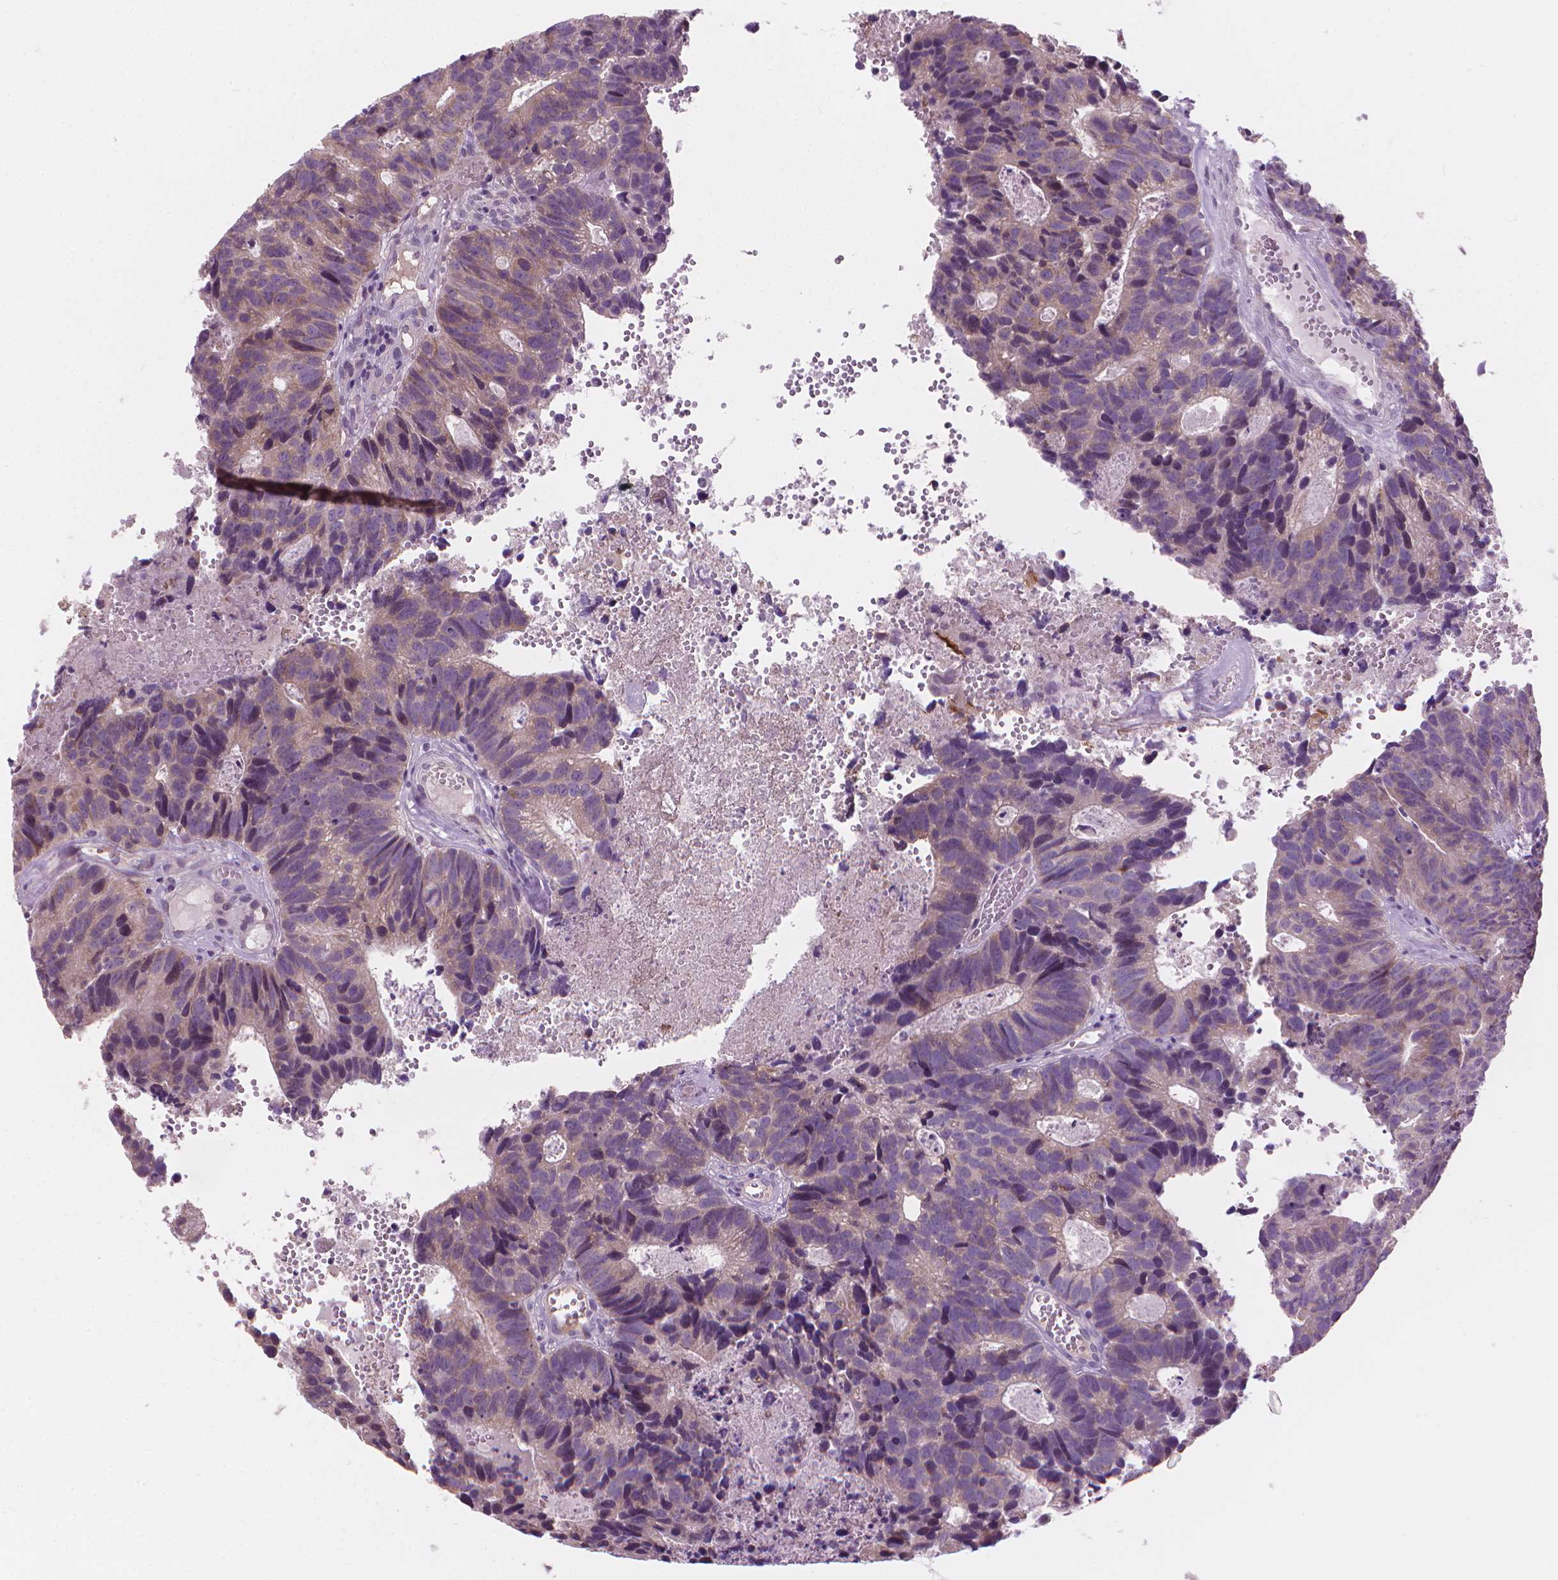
{"staining": {"intensity": "moderate", "quantity": "25%-75%", "location": "cytoplasmic/membranous"}, "tissue": "head and neck cancer", "cell_type": "Tumor cells", "image_type": "cancer", "snomed": [{"axis": "morphology", "description": "Adenocarcinoma, NOS"}, {"axis": "topography", "description": "Head-Neck"}], "caption": "A high-resolution photomicrograph shows immunohistochemistry (IHC) staining of head and neck adenocarcinoma, which reveals moderate cytoplasmic/membranous positivity in approximately 25%-75% of tumor cells.", "gene": "CFAP126", "patient": {"sex": "male", "age": 62}}